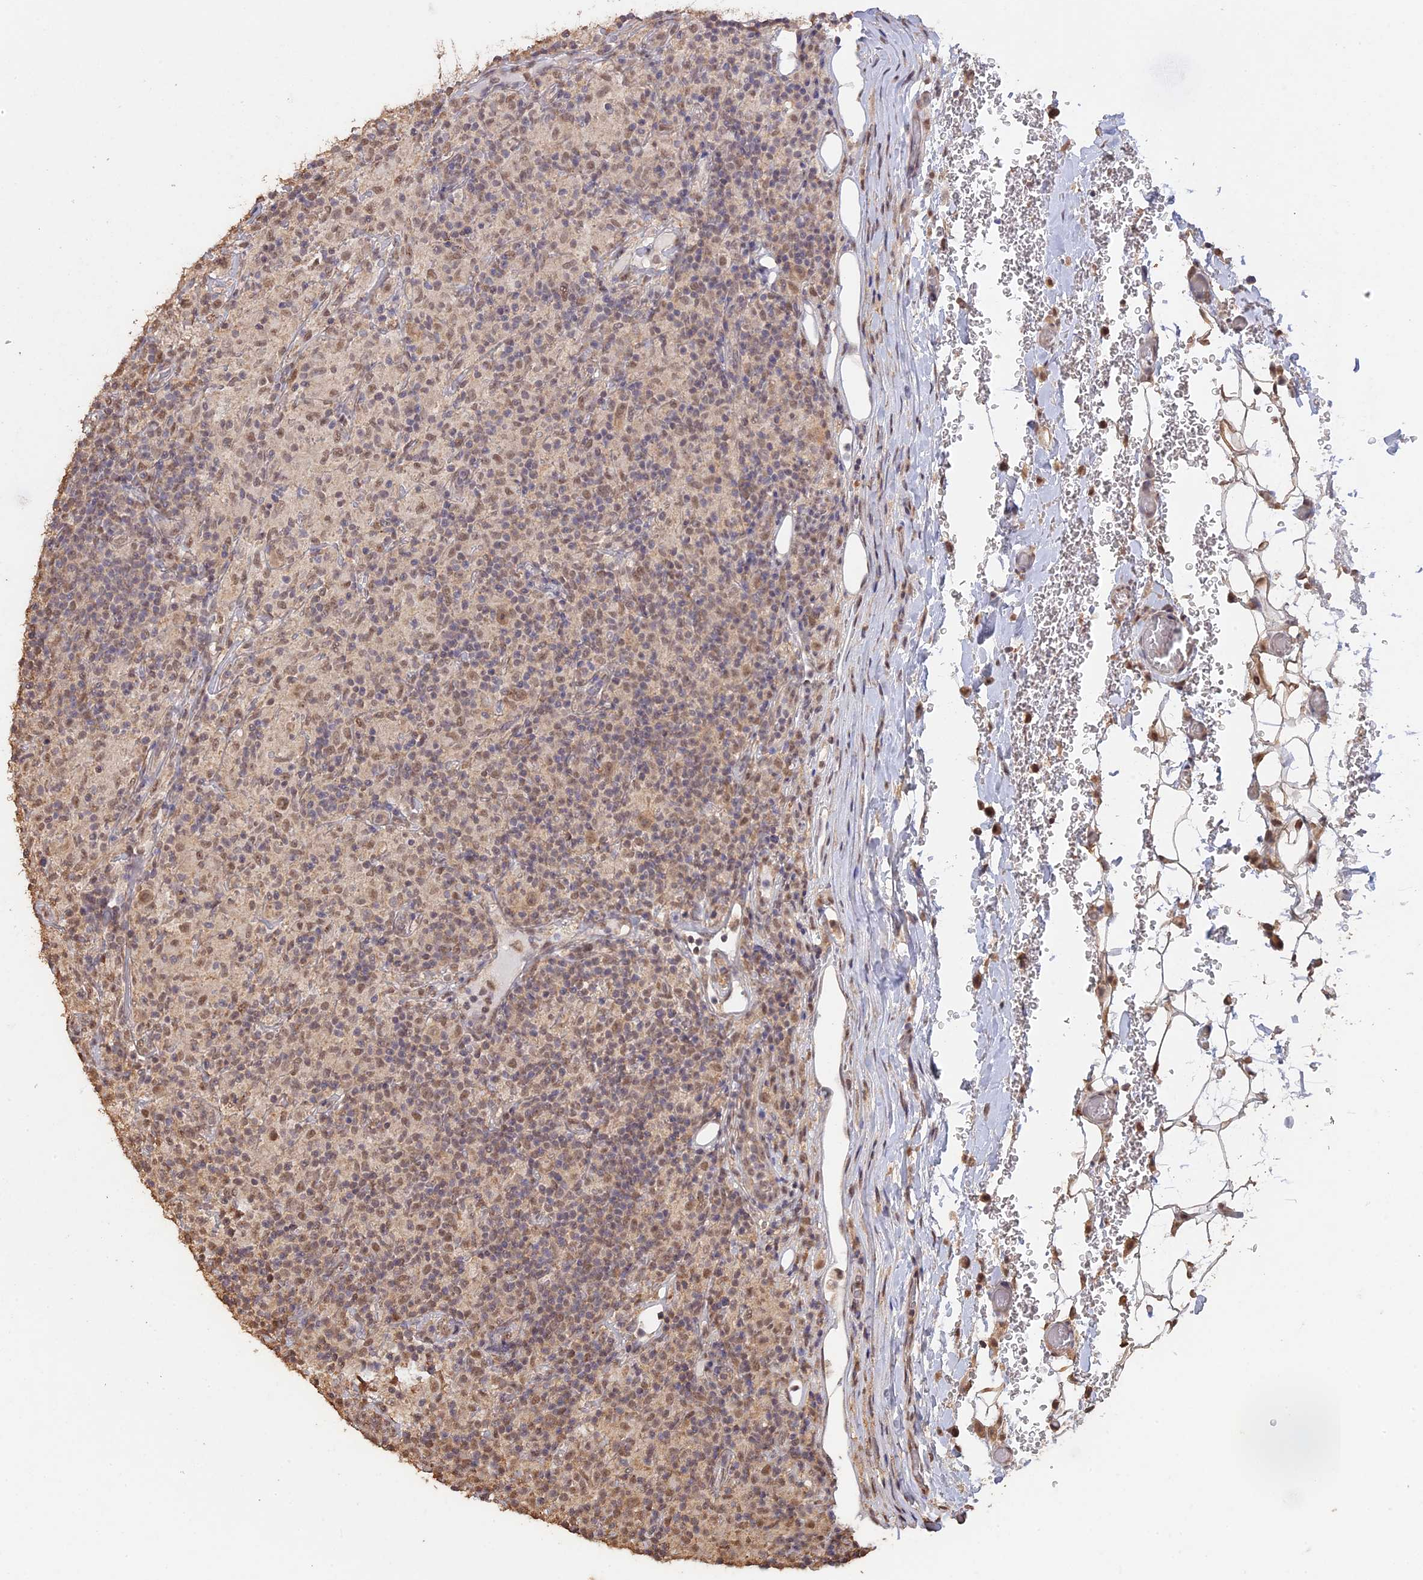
{"staining": {"intensity": "moderate", "quantity": ">75%", "location": "cytoplasmic/membranous,nuclear"}, "tissue": "lymphoma", "cell_type": "Tumor cells", "image_type": "cancer", "snomed": [{"axis": "morphology", "description": "Hodgkin's disease, NOS"}, {"axis": "topography", "description": "Lymph node"}], "caption": "Hodgkin's disease stained for a protein demonstrates moderate cytoplasmic/membranous and nuclear positivity in tumor cells. The protein of interest is stained brown, and the nuclei are stained in blue (DAB (3,3'-diaminobenzidine) IHC with brightfield microscopy, high magnification).", "gene": "PSMC6", "patient": {"sex": "male", "age": 70}}